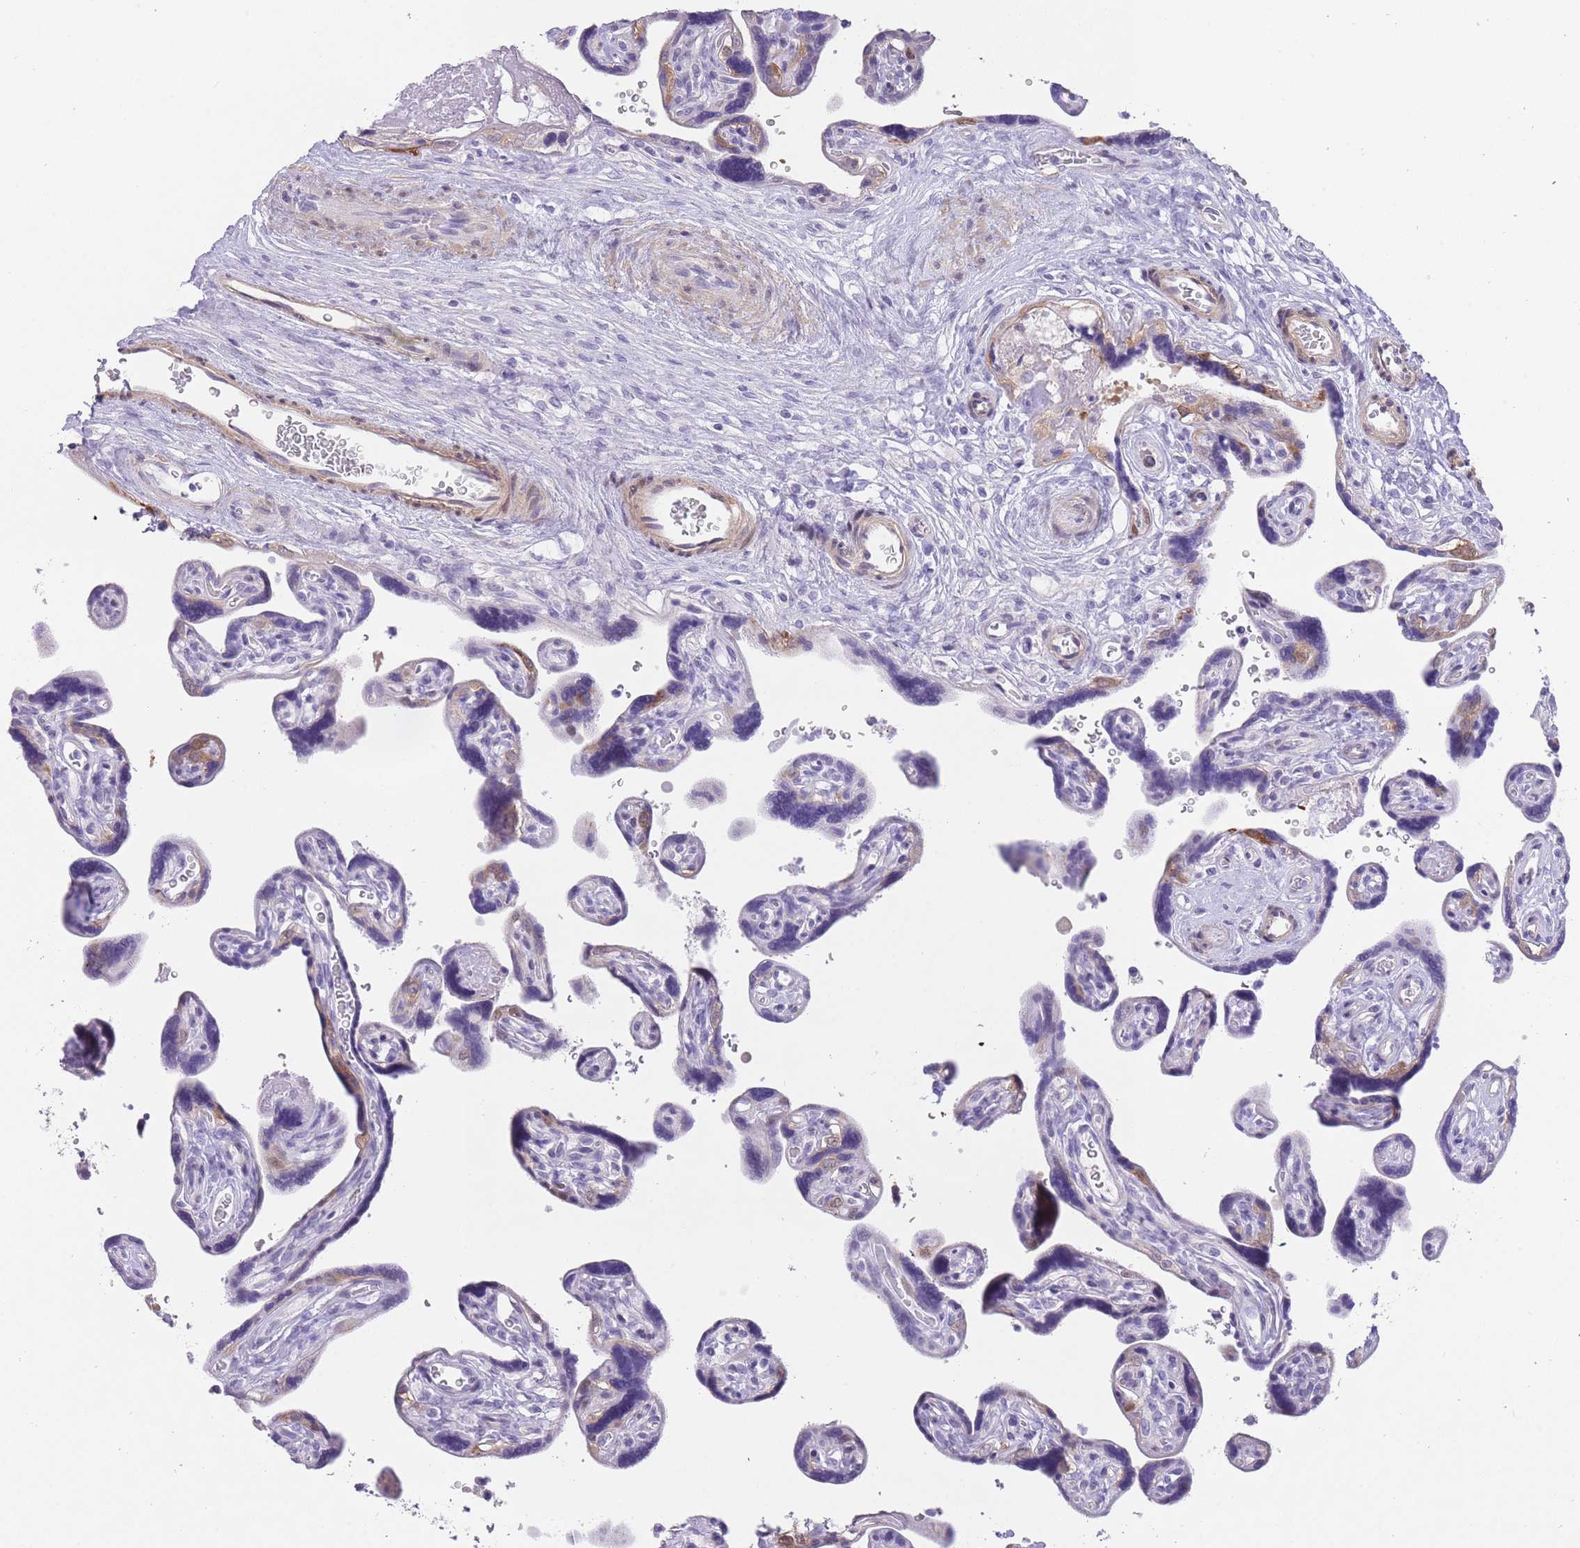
{"staining": {"intensity": "negative", "quantity": "none", "location": "none"}, "tissue": "placenta", "cell_type": "Decidual cells", "image_type": "normal", "snomed": [{"axis": "morphology", "description": "Normal tissue, NOS"}, {"axis": "topography", "description": "Placenta"}], "caption": "DAB (3,3'-diaminobenzidine) immunohistochemical staining of benign placenta exhibits no significant positivity in decidual cells. Brightfield microscopy of immunohistochemistry stained with DAB (3,3'-diaminobenzidine) (brown) and hematoxylin (blue), captured at high magnification.", "gene": "OR11H12", "patient": {"sex": "female", "age": 39}}